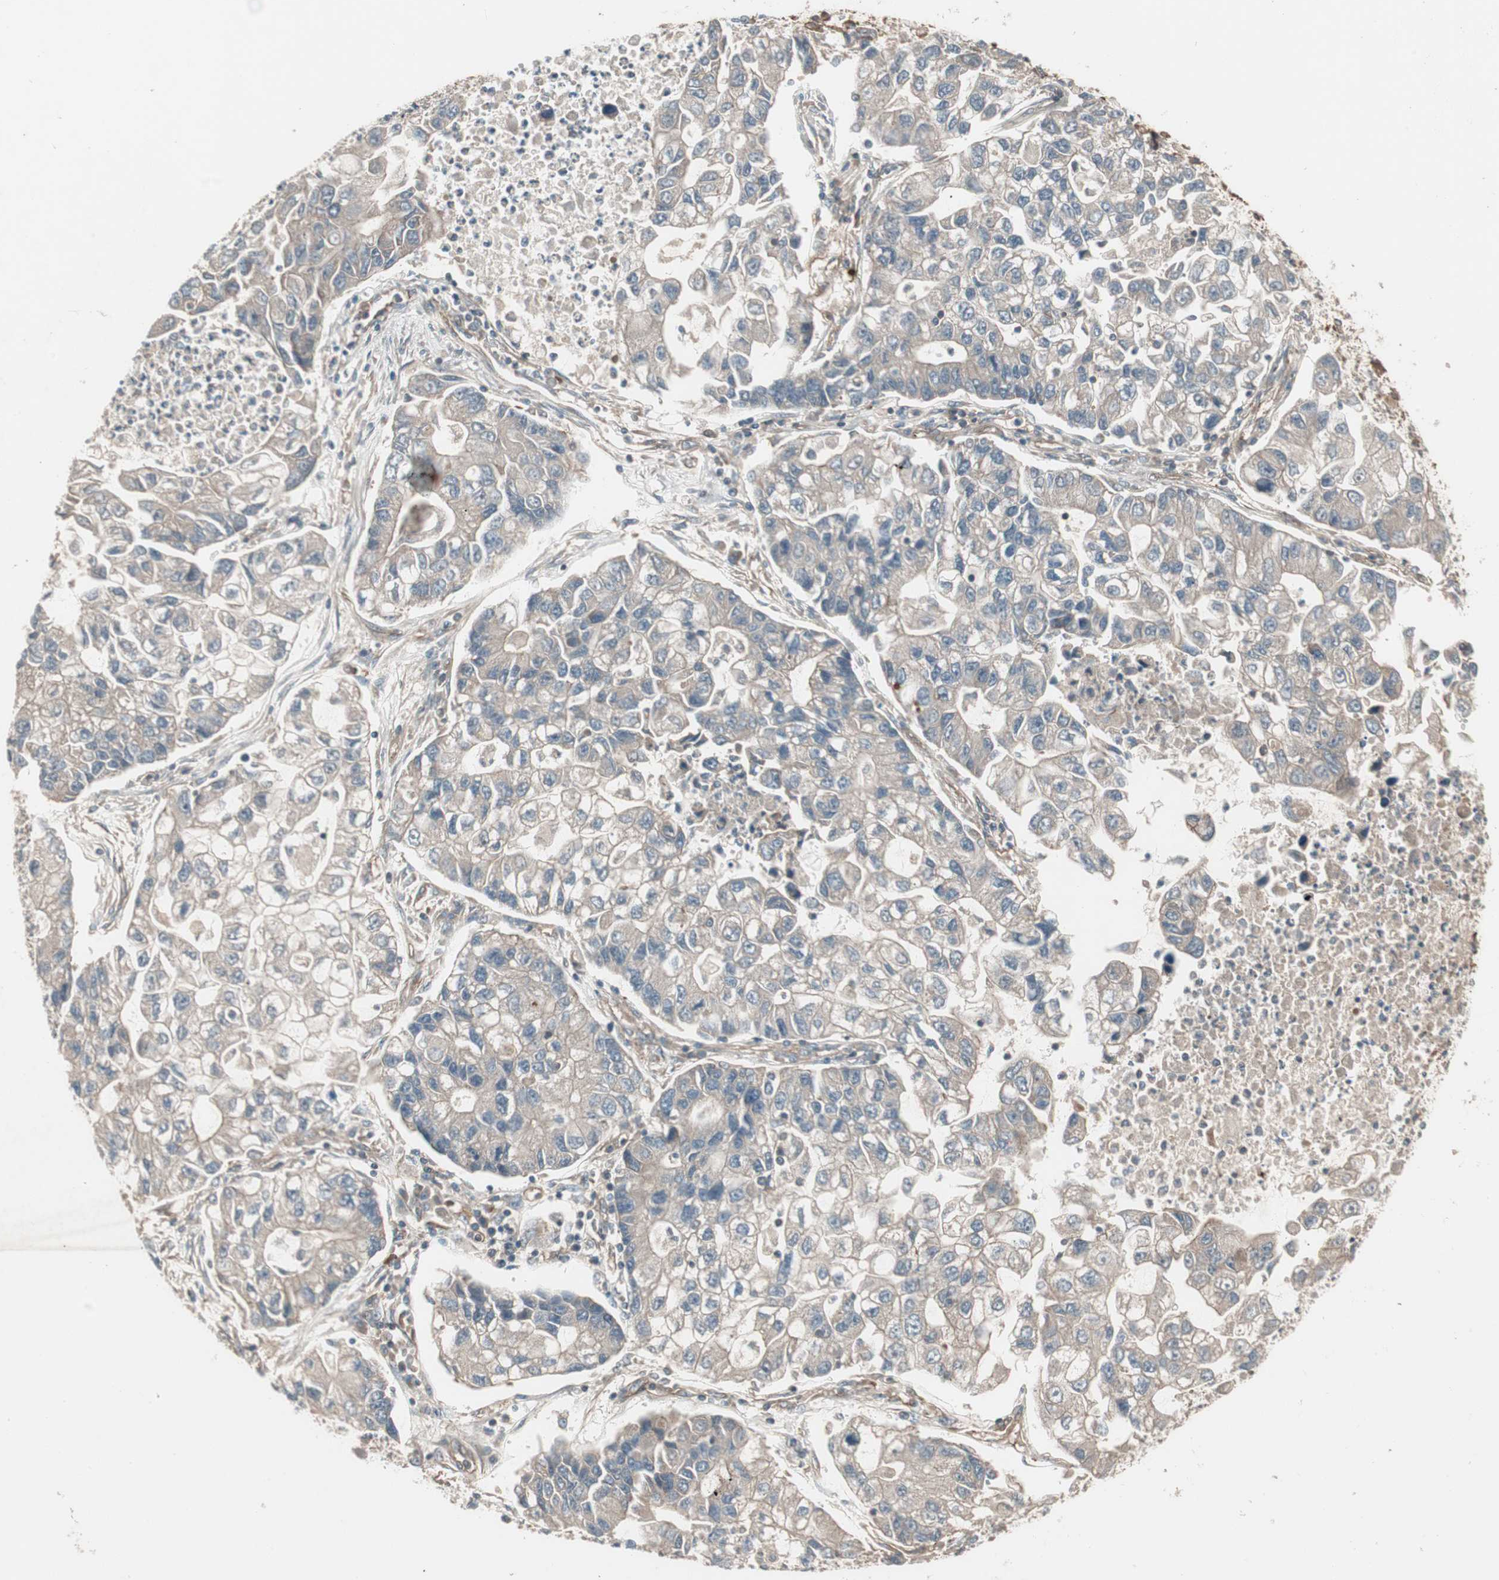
{"staining": {"intensity": "weak", "quantity": "25%-75%", "location": "cytoplasmic/membranous"}, "tissue": "lung cancer", "cell_type": "Tumor cells", "image_type": "cancer", "snomed": [{"axis": "morphology", "description": "Adenocarcinoma, NOS"}, {"axis": "topography", "description": "Lung"}], "caption": "Protein expression analysis of human lung cancer (adenocarcinoma) reveals weak cytoplasmic/membranous staining in approximately 25%-75% of tumor cells. The staining is performed using DAB brown chromogen to label protein expression. The nuclei are counter-stained blue using hematoxylin.", "gene": "TFPI", "patient": {"sex": "female", "age": 51}}